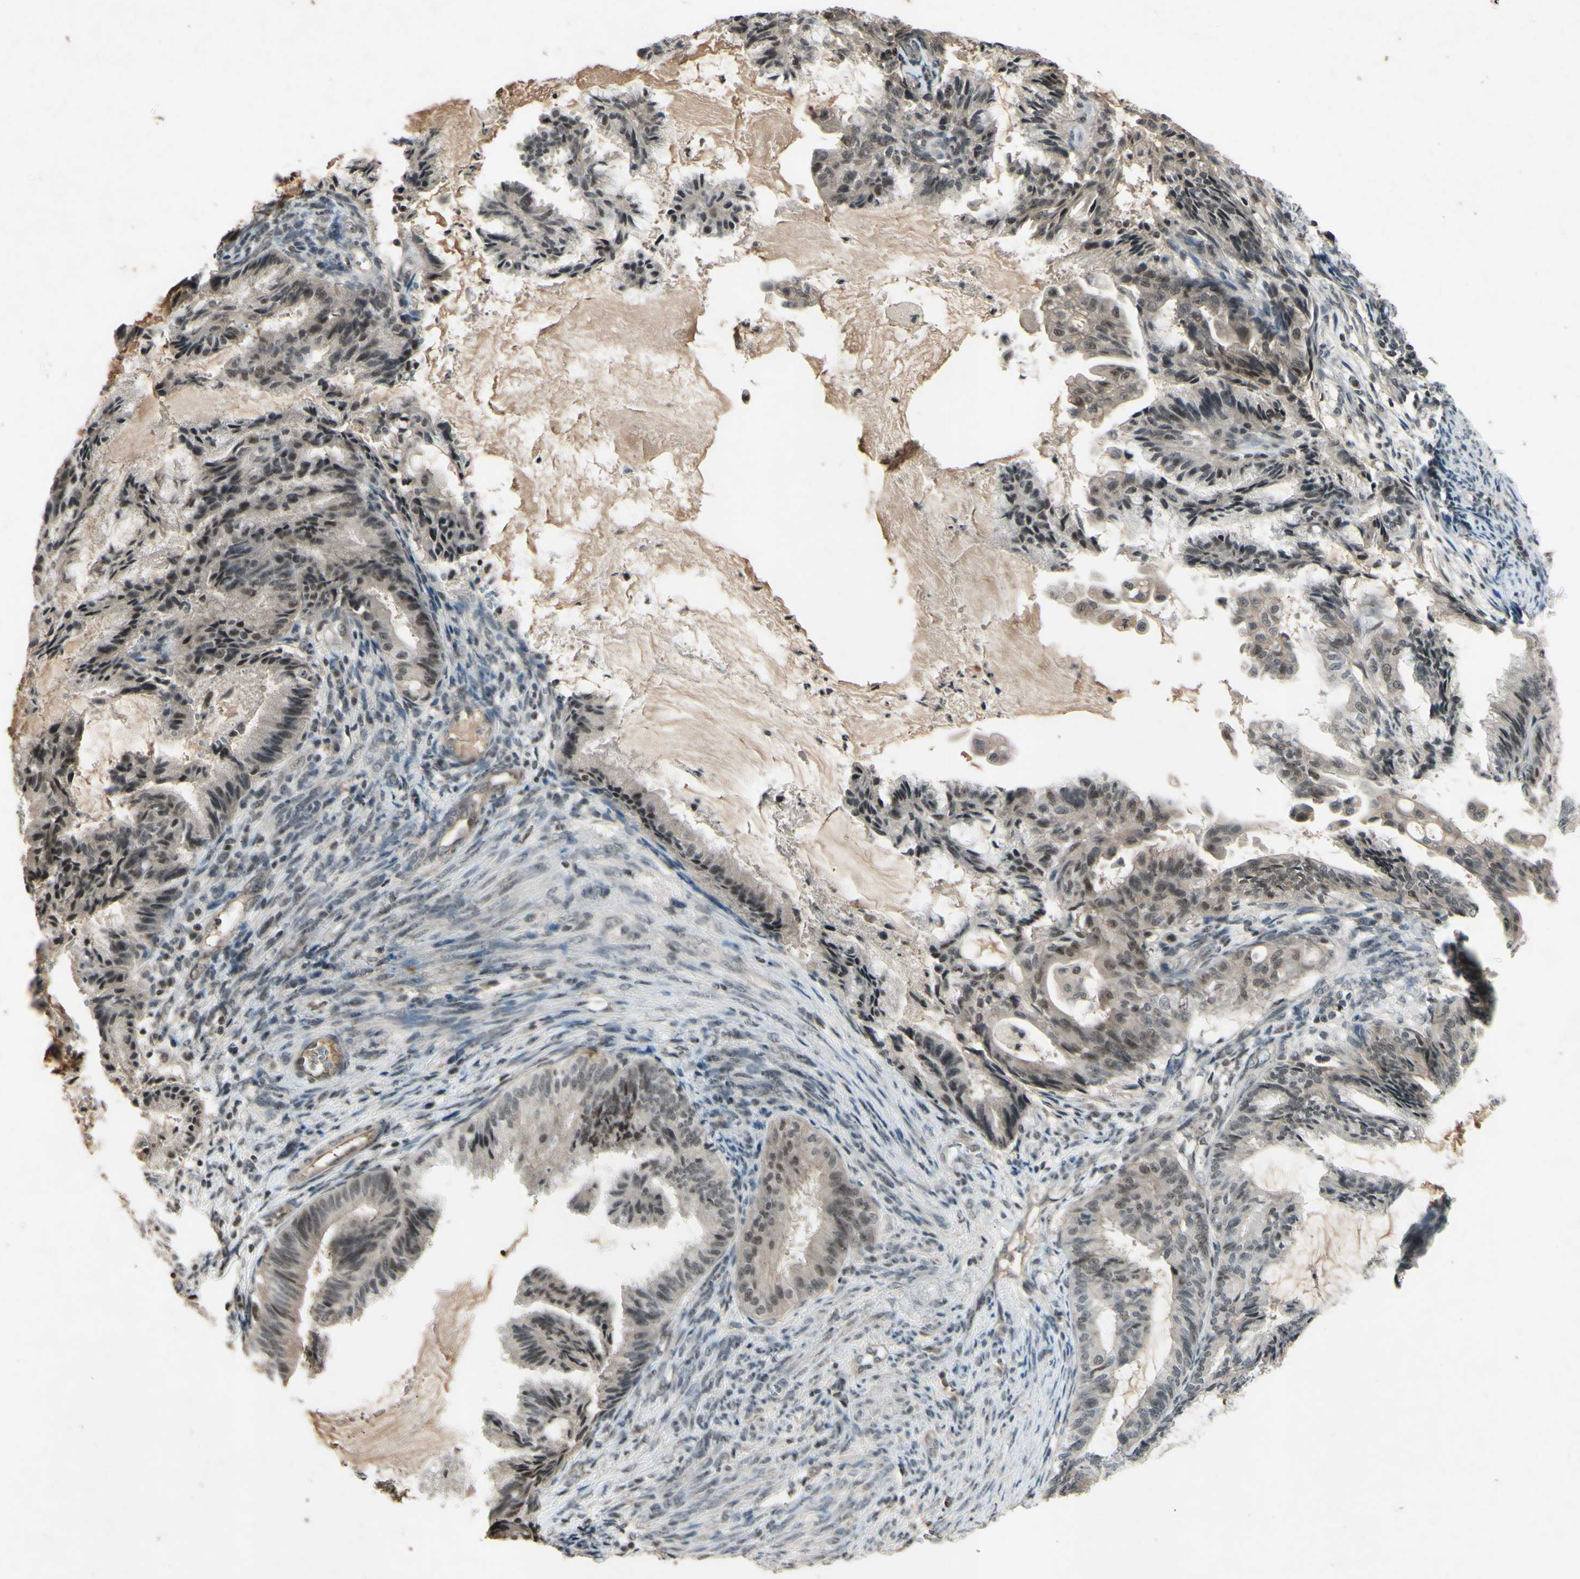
{"staining": {"intensity": "moderate", "quantity": "25%-75%", "location": "nuclear"}, "tissue": "endometrial cancer", "cell_type": "Tumor cells", "image_type": "cancer", "snomed": [{"axis": "morphology", "description": "Adenocarcinoma, NOS"}, {"axis": "topography", "description": "Endometrium"}], "caption": "Protein expression analysis of endometrial cancer demonstrates moderate nuclear positivity in approximately 25%-75% of tumor cells.", "gene": "SNW1", "patient": {"sex": "female", "age": 86}}